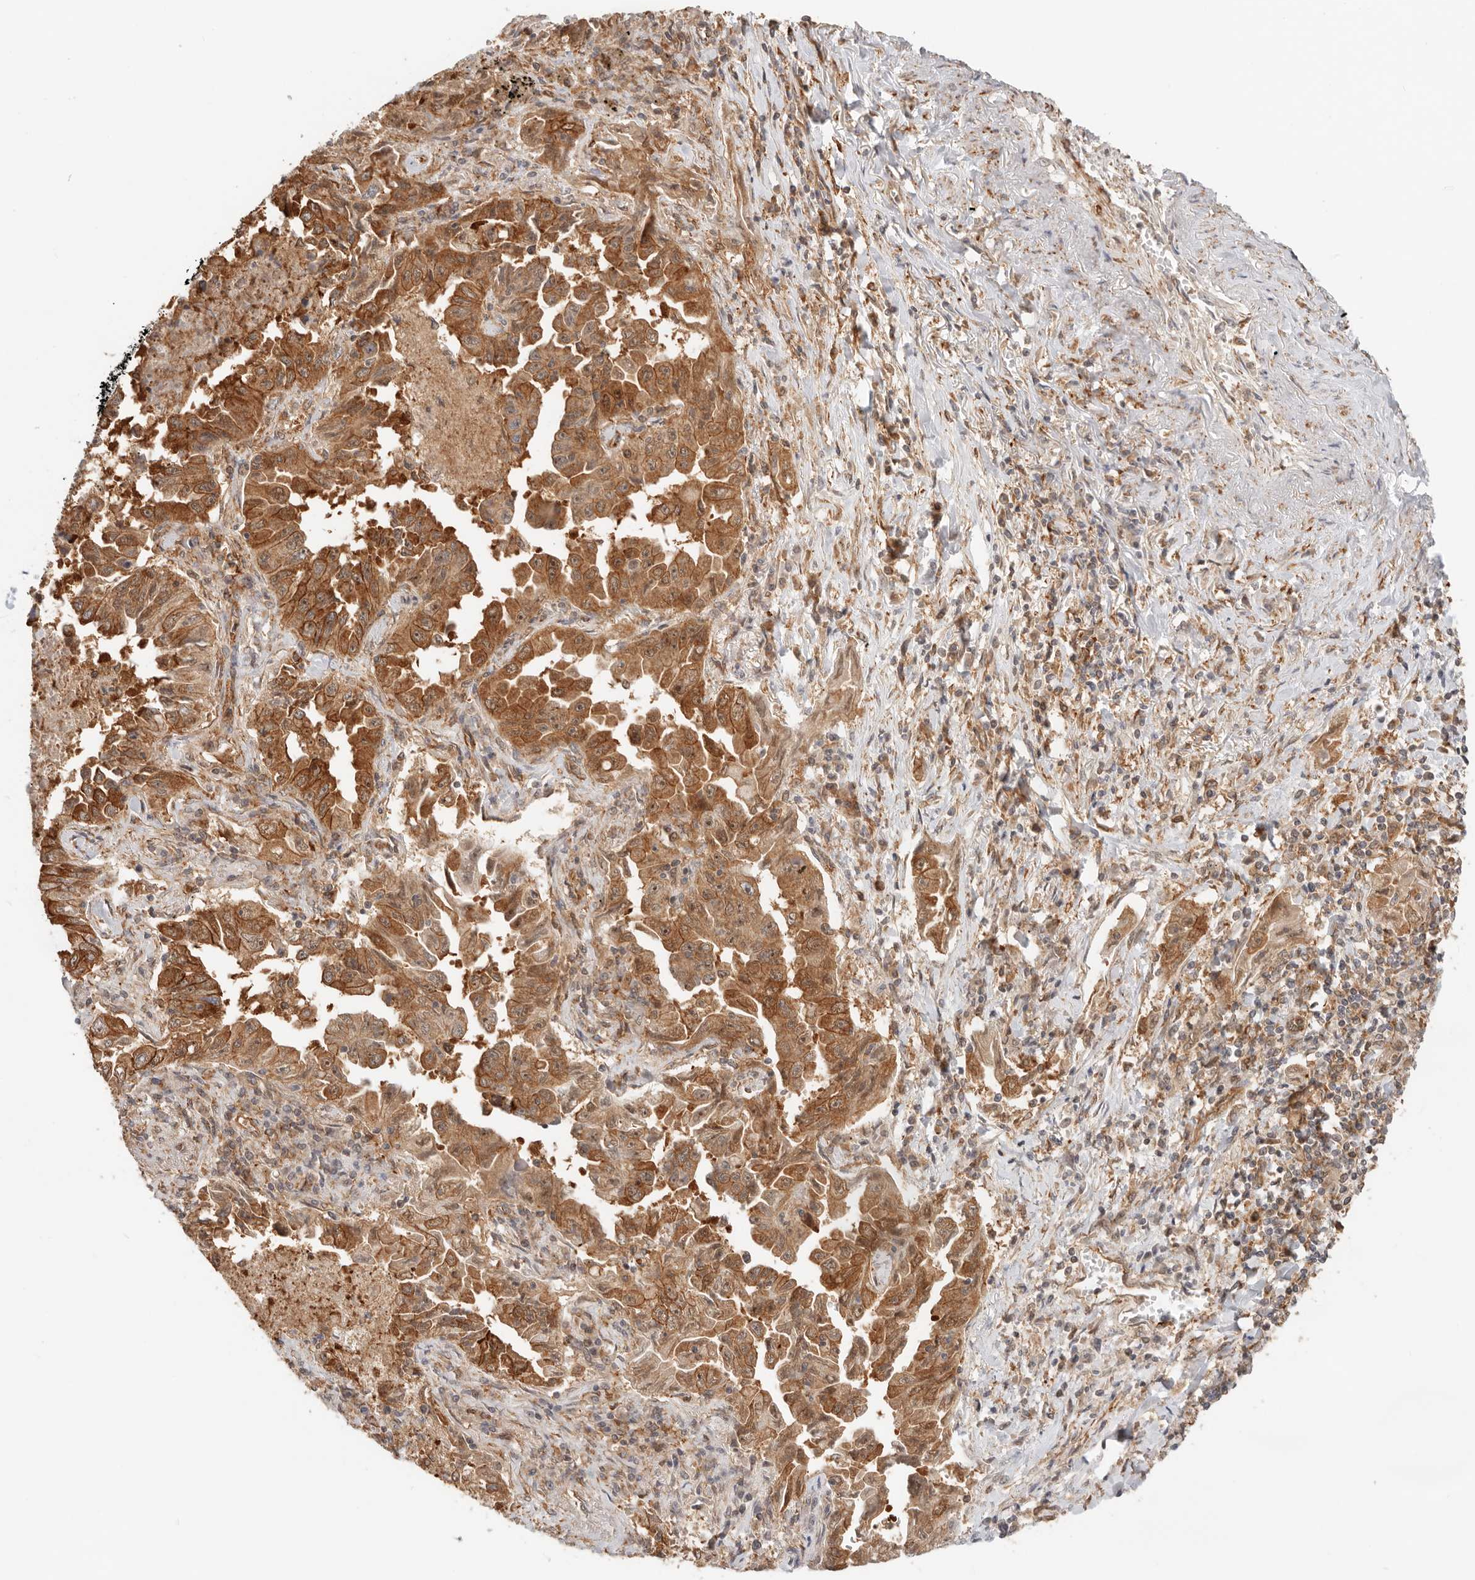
{"staining": {"intensity": "strong", "quantity": ">75%", "location": "cytoplasmic/membranous"}, "tissue": "lung cancer", "cell_type": "Tumor cells", "image_type": "cancer", "snomed": [{"axis": "morphology", "description": "Adenocarcinoma, NOS"}, {"axis": "topography", "description": "Lung"}], "caption": "This micrograph displays immunohistochemistry staining of lung adenocarcinoma, with high strong cytoplasmic/membranous staining in approximately >75% of tumor cells.", "gene": "HEXD", "patient": {"sex": "female", "age": 51}}